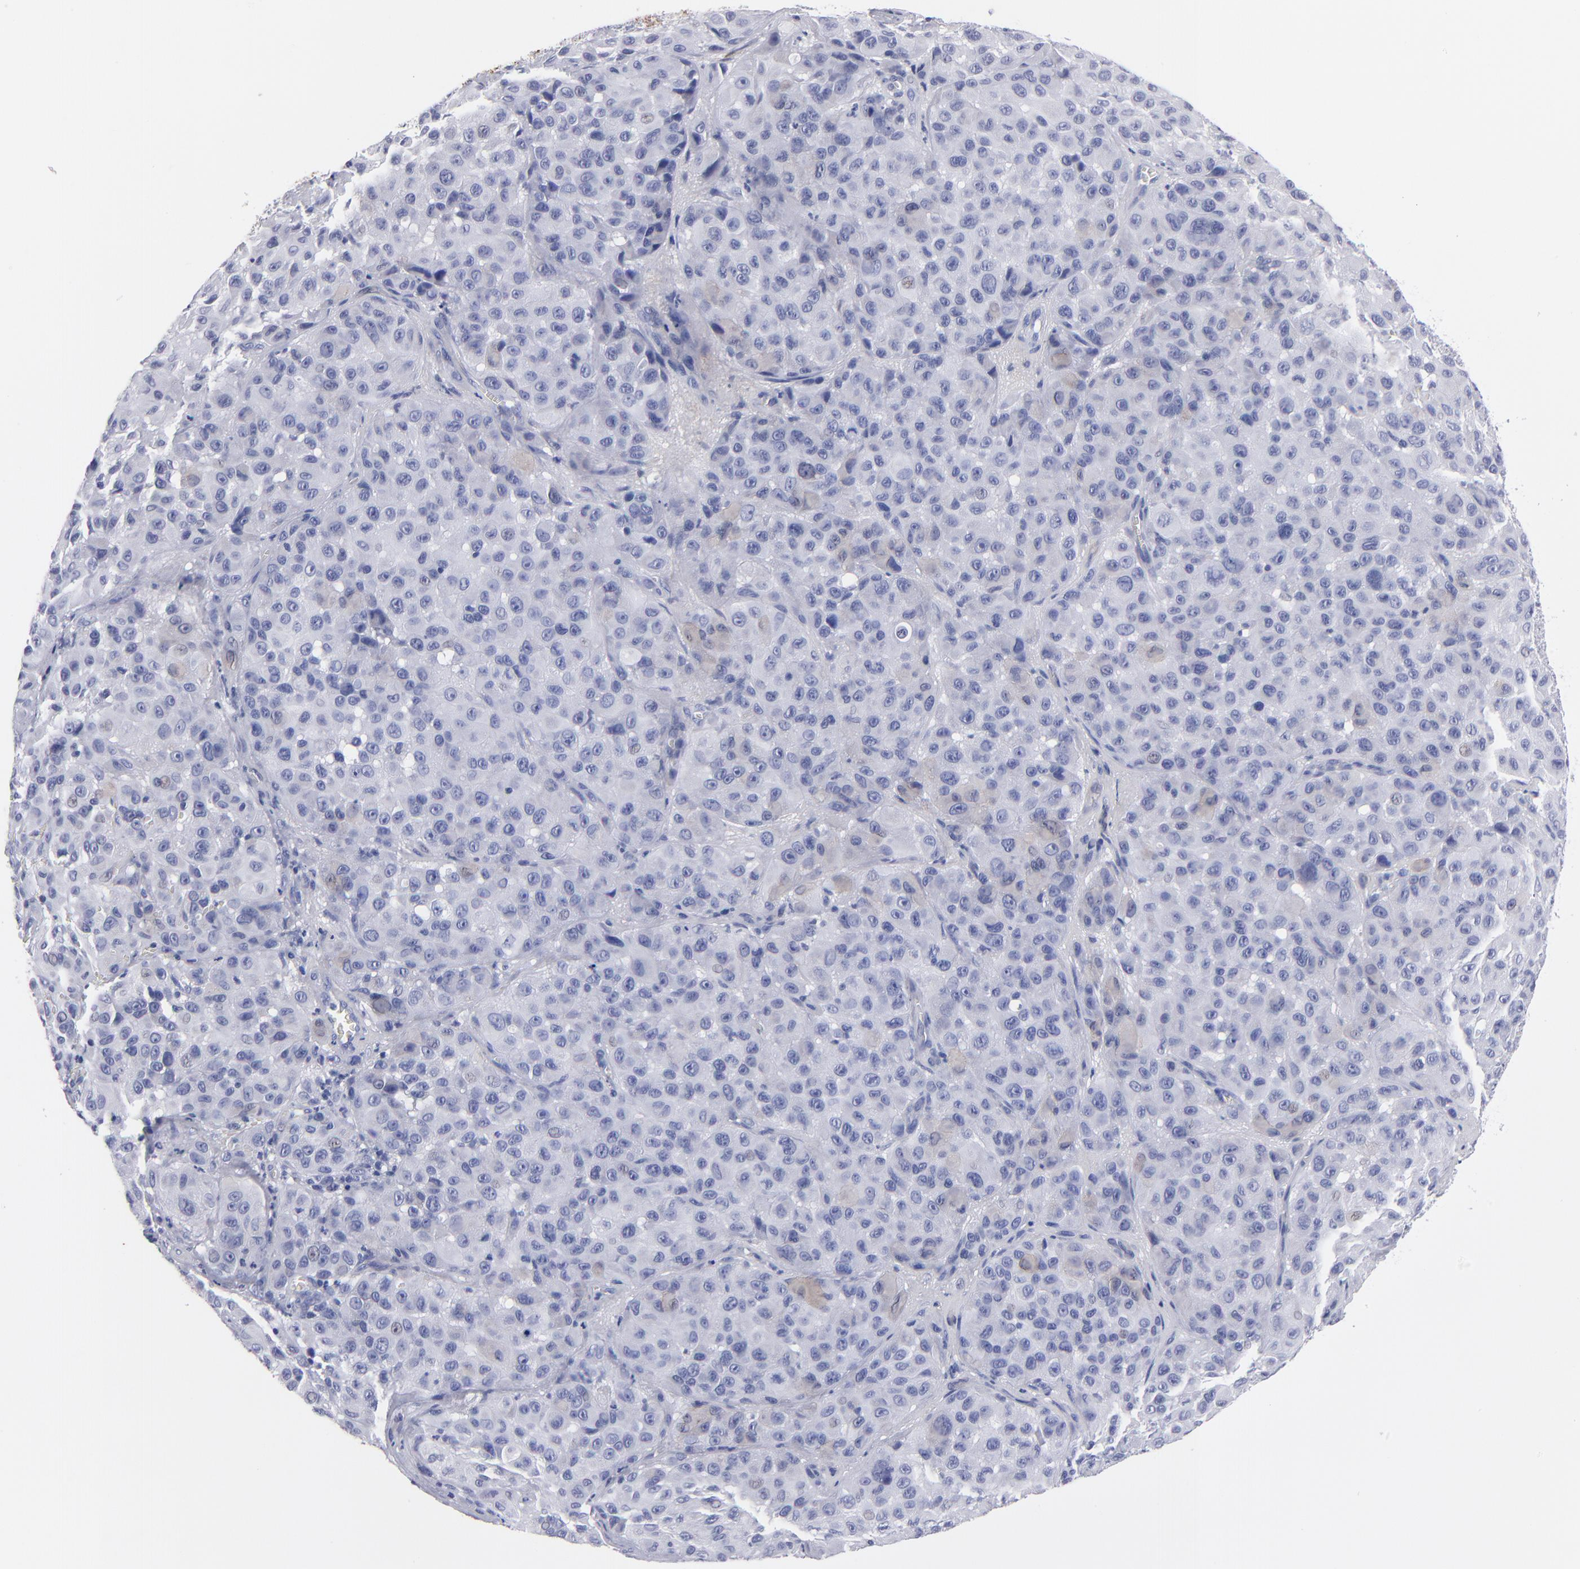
{"staining": {"intensity": "negative", "quantity": "none", "location": "none"}, "tissue": "melanoma", "cell_type": "Tumor cells", "image_type": "cancer", "snomed": [{"axis": "morphology", "description": "Malignant melanoma, NOS"}, {"axis": "topography", "description": "Skin"}], "caption": "DAB (3,3'-diaminobenzidine) immunohistochemical staining of human melanoma exhibits no significant positivity in tumor cells. (Brightfield microscopy of DAB (3,3'-diaminobenzidine) immunohistochemistry at high magnification).", "gene": "FABP4", "patient": {"sex": "female", "age": 21}}